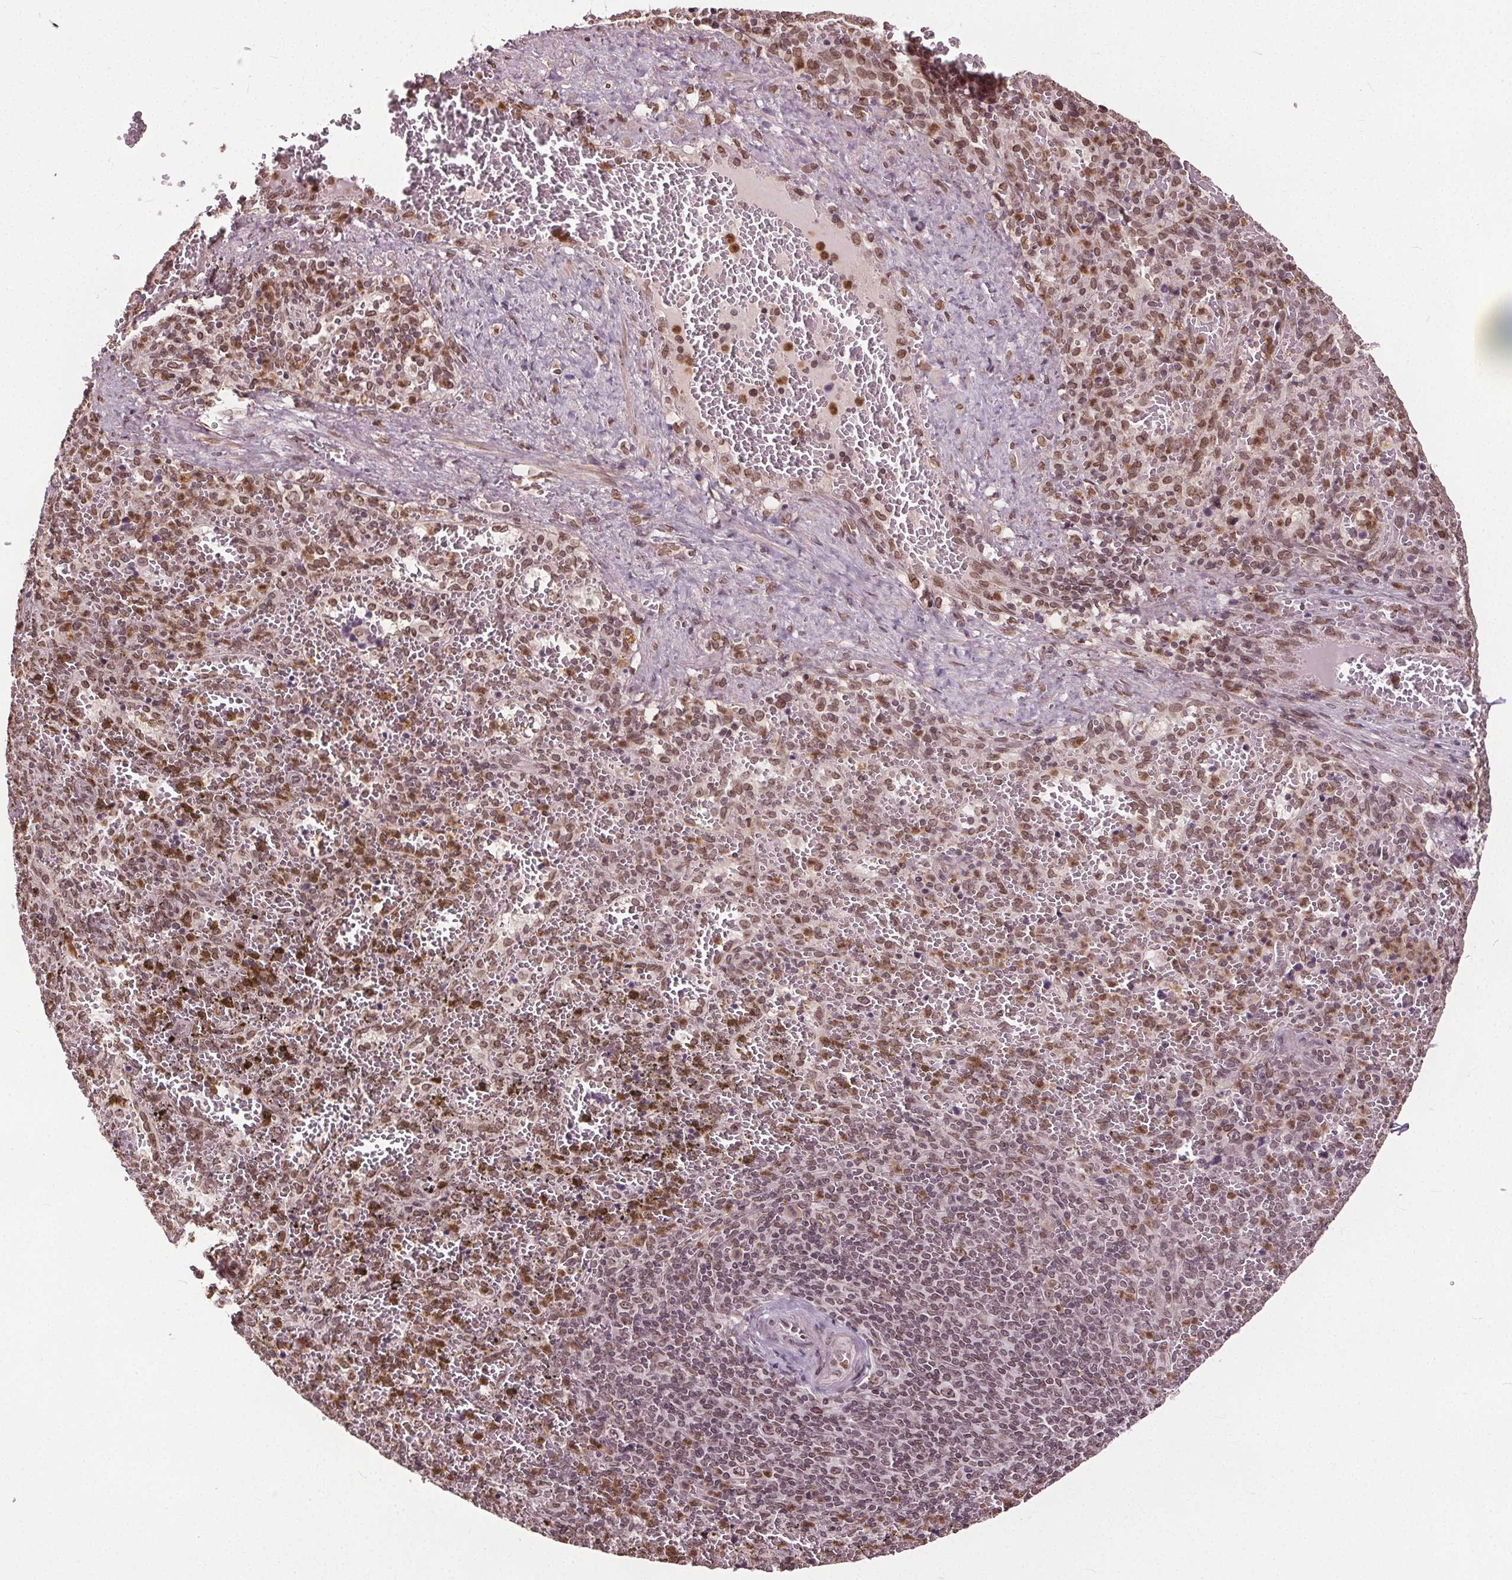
{"staining": {"intensity": "moderate", "quantity": "25%-75%", "location": "nuclear"}, "tissue": "spleen", "cell_type": "Cells in red pulp", "image_type": "normal", "snomed": [{"axis": "morphology", "description": "Normal tissue, NOS"}, {"axis": "topography", "description": "Spleen"}], "caption": "Immunohistochemical staining of unremarkable human spleen reveals medium levels of moderate nuclear expression in about 25%-75% of cells in red pulp. (Brightfield microscopy of DAB IHC at high magnification).", "gene": "TTC39C", "patient": {"sex": "female", "age": 50}}